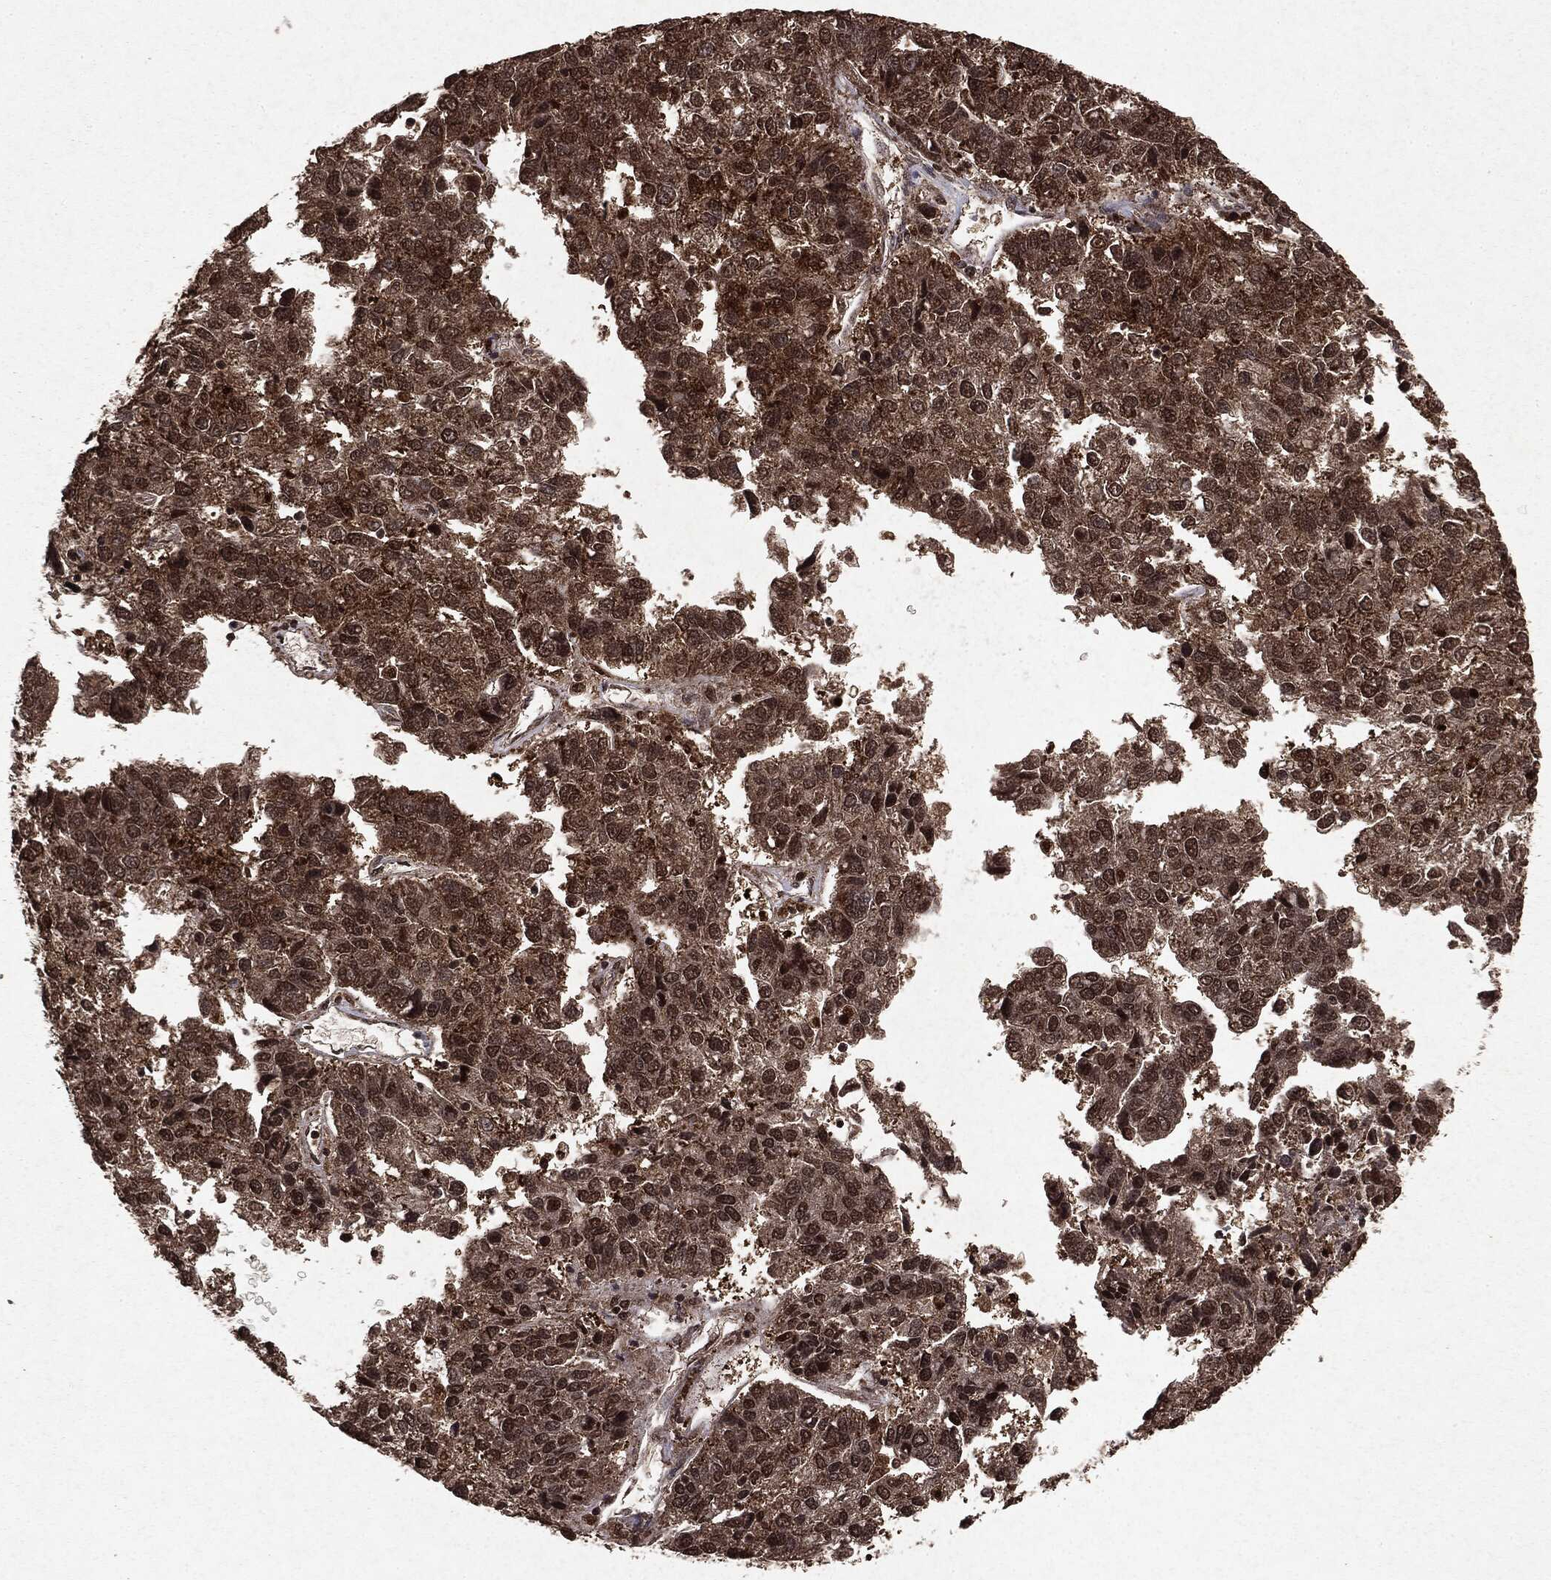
{"staining": {"intensity": "moderate", "quantity": ">75%", "location": "cytoplasmic/membranous,nuclear"}, "tissue": "pancreatic cancer", "cell_type": "Tumor cells", "image_type": "cancer", "snomed": [{"axis": "morphology", "description": "Adenocarcinoma, NOS"}, {"axis": "topography", "description": "Pancreas"}], "caption": "Pancreatic cancer stained with a brown dye reveals moderate cytoplasmic/membranous and nuclear positive staining in about >75% of tumor cells.", "gene": "PEBP1", "patient": {"sex": "female", "age": 61}}